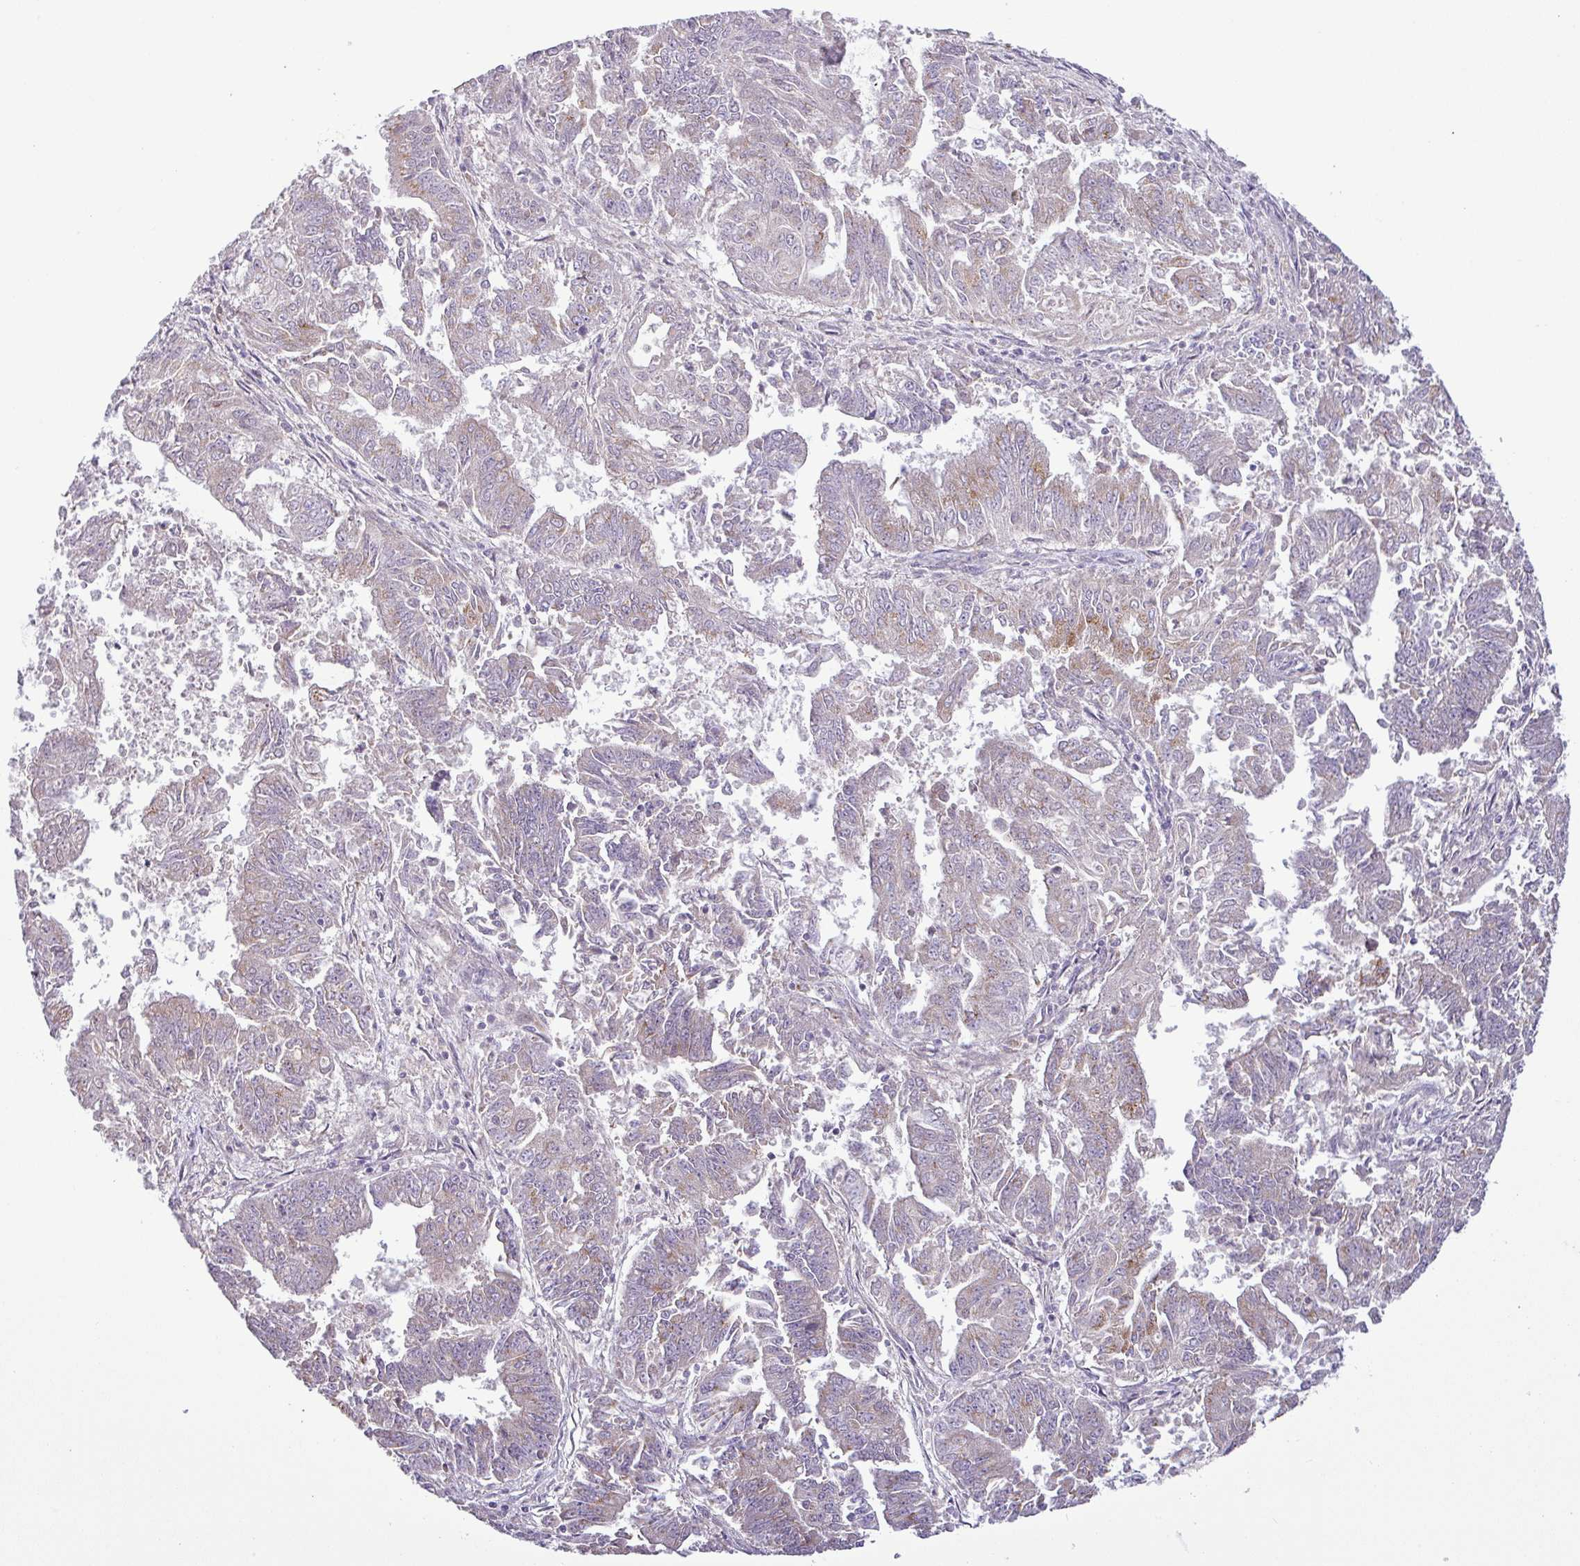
{"staining": {"intensity": "weak", "quantity": "<25%", "location": "cytoplasmic/membranous"}, "tissue": "endometrial cancer", "cell_type": "Tumor cells", "image_type": "cancer", "snomed": [{"axis": "morphology", "description": "Adenocarcinoma, NOS"}, {"axis": "topography", "description": "Endometrium"}], "caption": "A histopathology image of human endometrial cancer is negative for staining in tumor cells.", "gene": "GALNT12", "patient": {"sex": "female", "age": 73}}